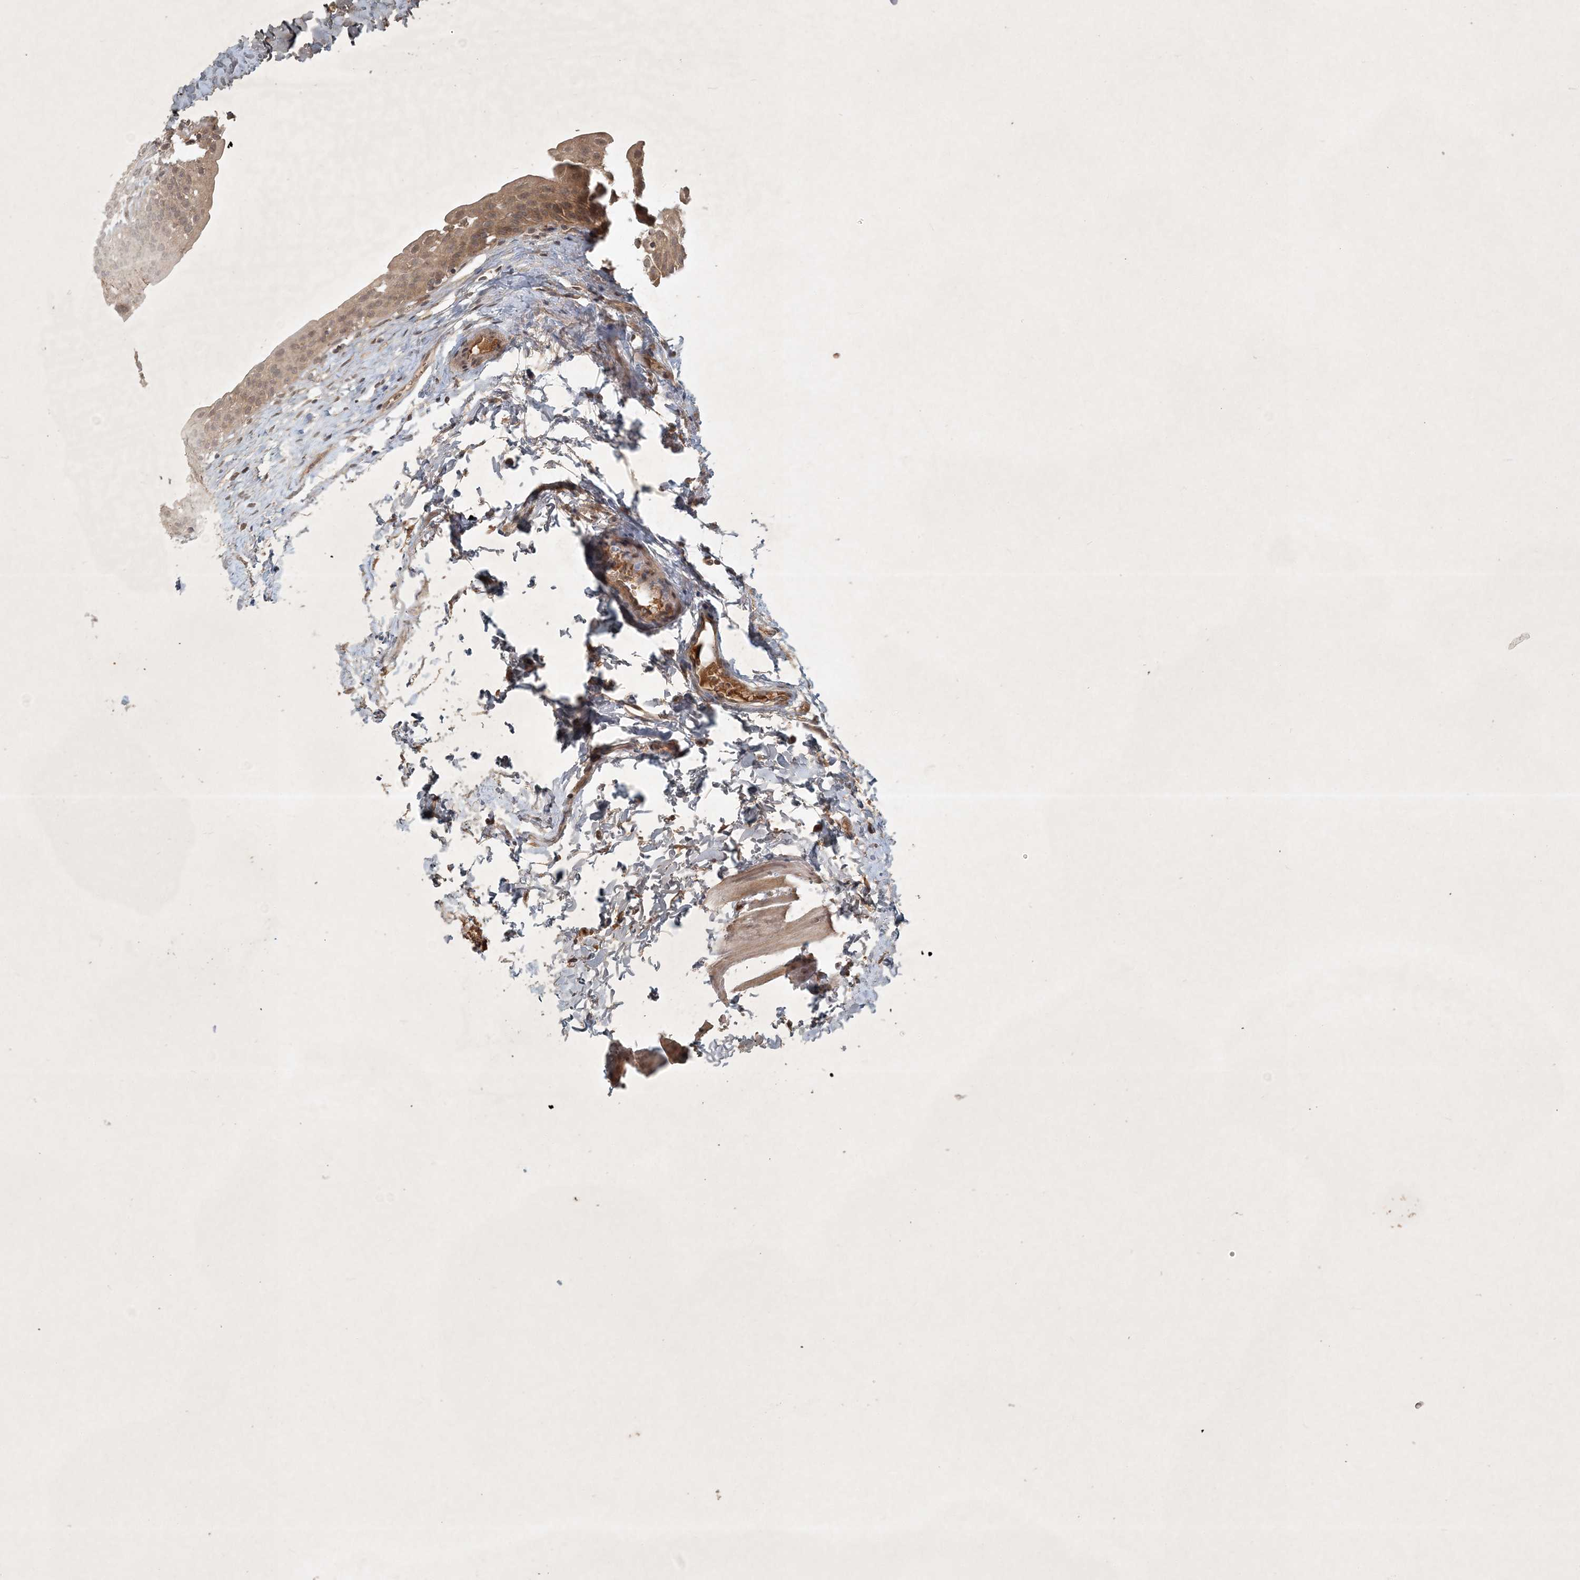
{"staining": {"intensity": "moderate", "quantity": "<25%", "location": "cytoplasmic/membranous"}, "tissue": "urinary bladder", "cell_type": "Urothelial cells", "image_type": "normal", "snomed": [{"axis": "morphology", "description": "Normal tissue, NOS"}, {"axis": "topography", "description": "Urinary bladder"}], "caption": "Human urinary bladder stained for a protein (brown) shows moderate cytoplasmic/membranous positive expression in approximately <25% of urothelial cells.", "gene": "TNFAIP6", "patient": {"sex": "male", "age": 51}}